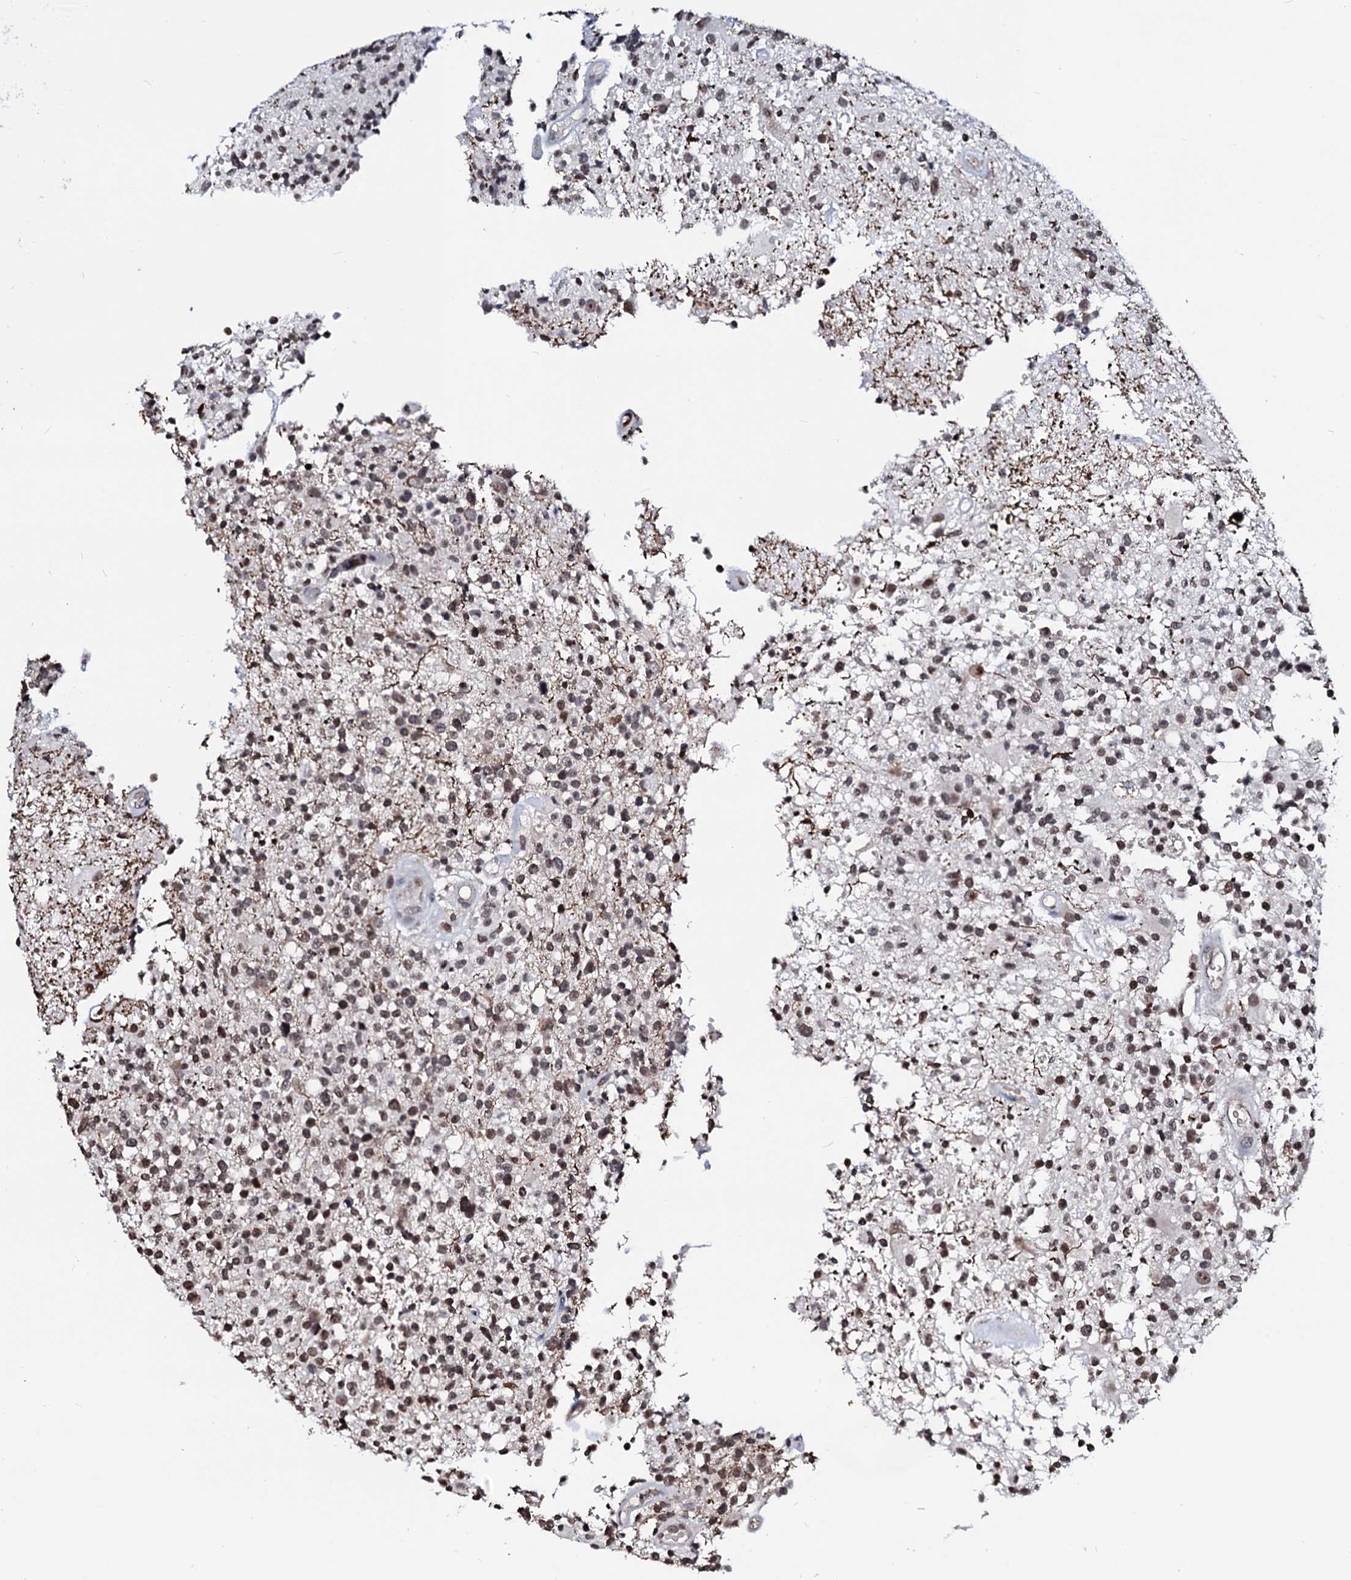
{"staining": {"intensity": "weak", "quantity": ">75%", "location": "nuclear"}, "tissue": "glioma", "cell_type": "Tumor cells", "image_type": "cancer", "snomed": [{"axis": "morphology", "description": "Glioma, malignant, High grade"}, {"axis": "morphology", "description": "Glioblastoma, NOS"}, {"axis": "topography", "description": "Brain"}], "caption": "Protein expression analysis of human glioma reveals weak nuclear staining in about >75% of tumor cells.", "gene": "LSM11", "patient": {"sex": "male", "age": 60}}